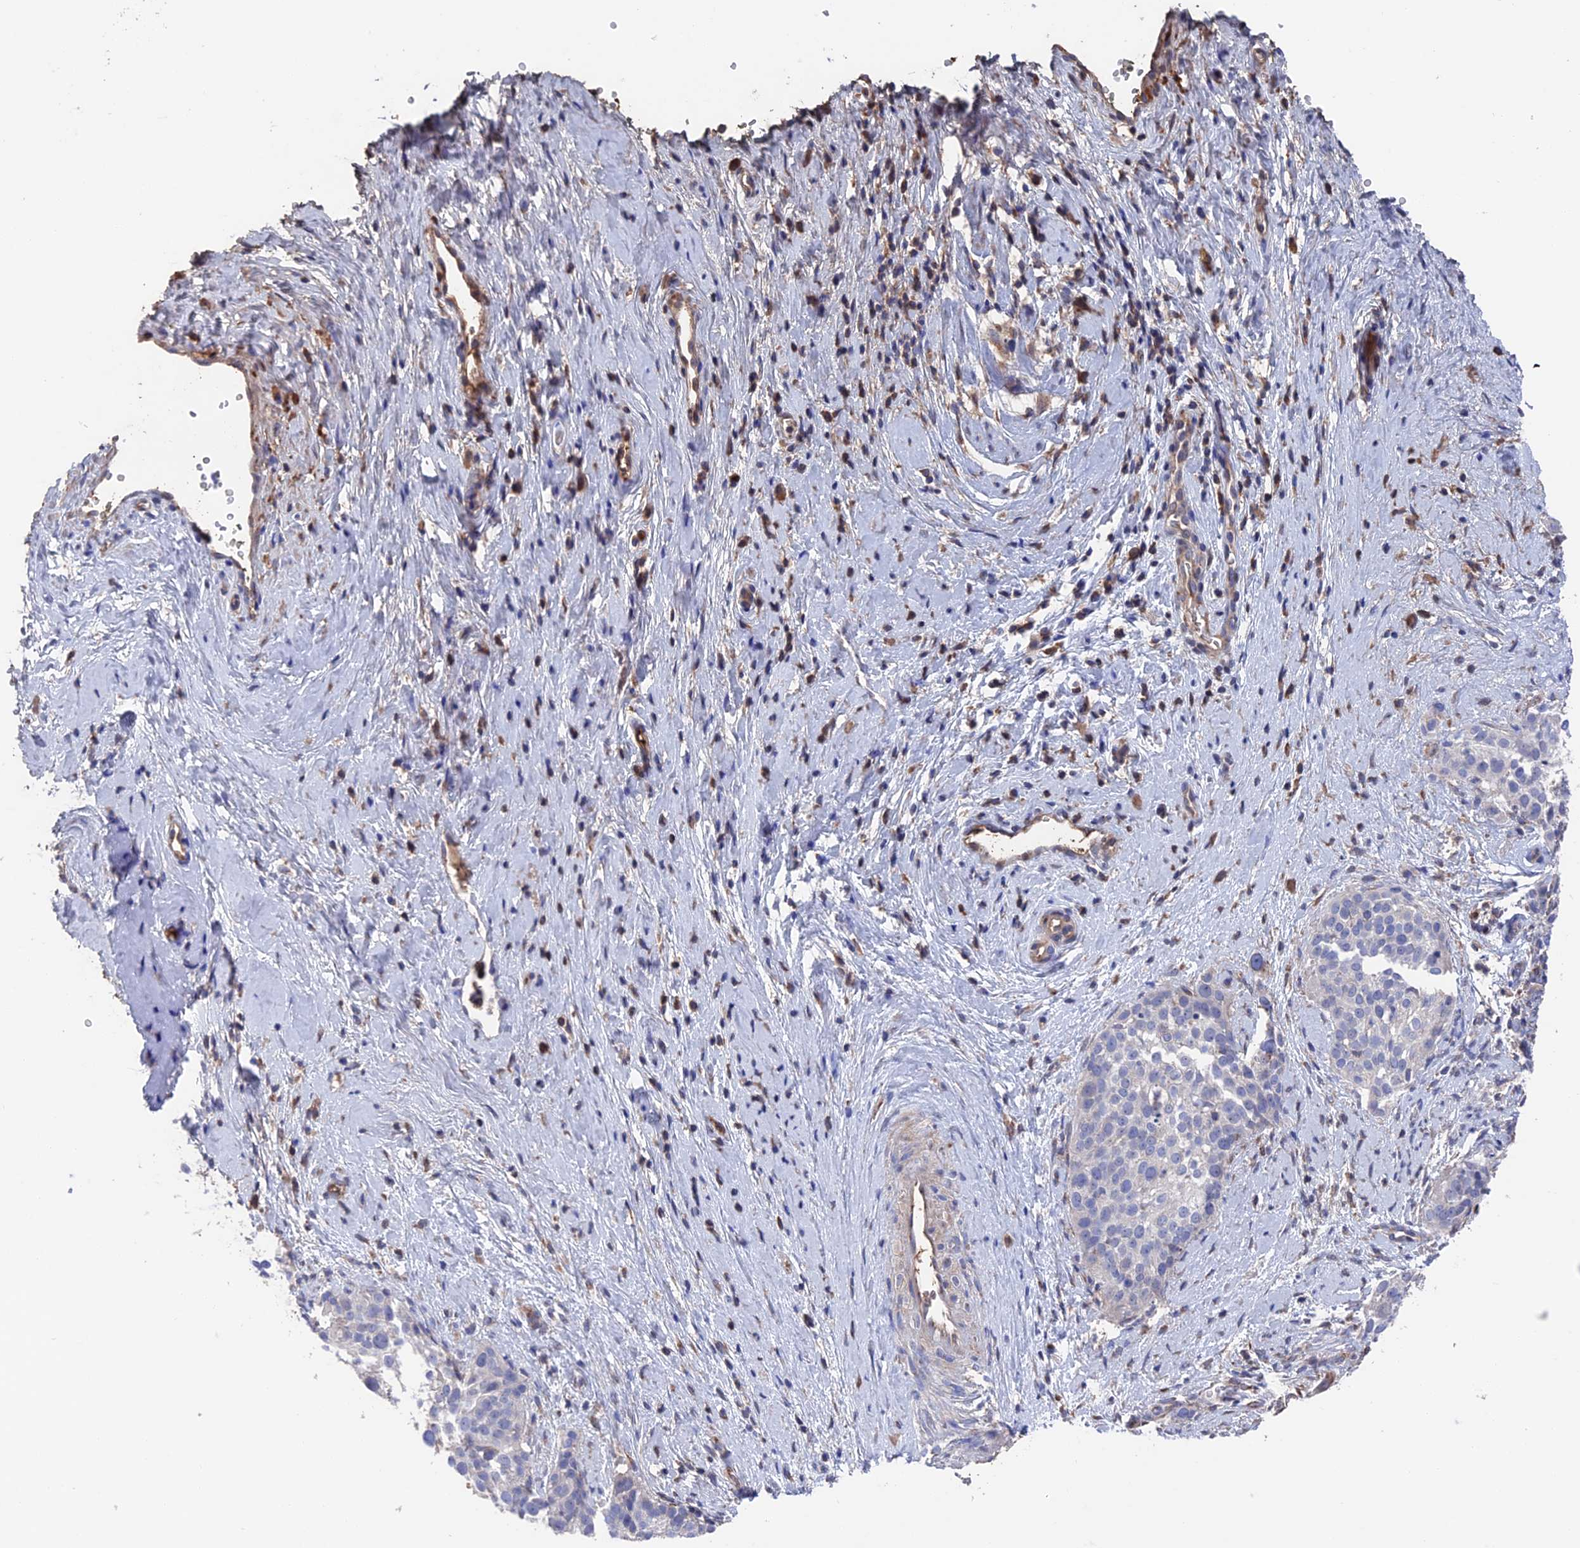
{"staining": {"intensity": "moderate", "quantity": "<25%", "location": "cytoplasmic/membranous"}, "tissue": "cervical cancer", "cell_type": "Tumor cells", "image_type": "cancer", "snomed": [{"axis": "morphology", "description": "Squamous cell carcinoma, NOS"}, {"axis": "topography", "description": "Cervix"}], "caption": "High-power microscopy captured an IHC micrograph of cervical squamous cell carcinoma, revealing moderate cytoplasmic/membranous positivity in about <25% of tumor cells.", "gene": "HPF1", "patient": {"sex": "female", "age": 44}}